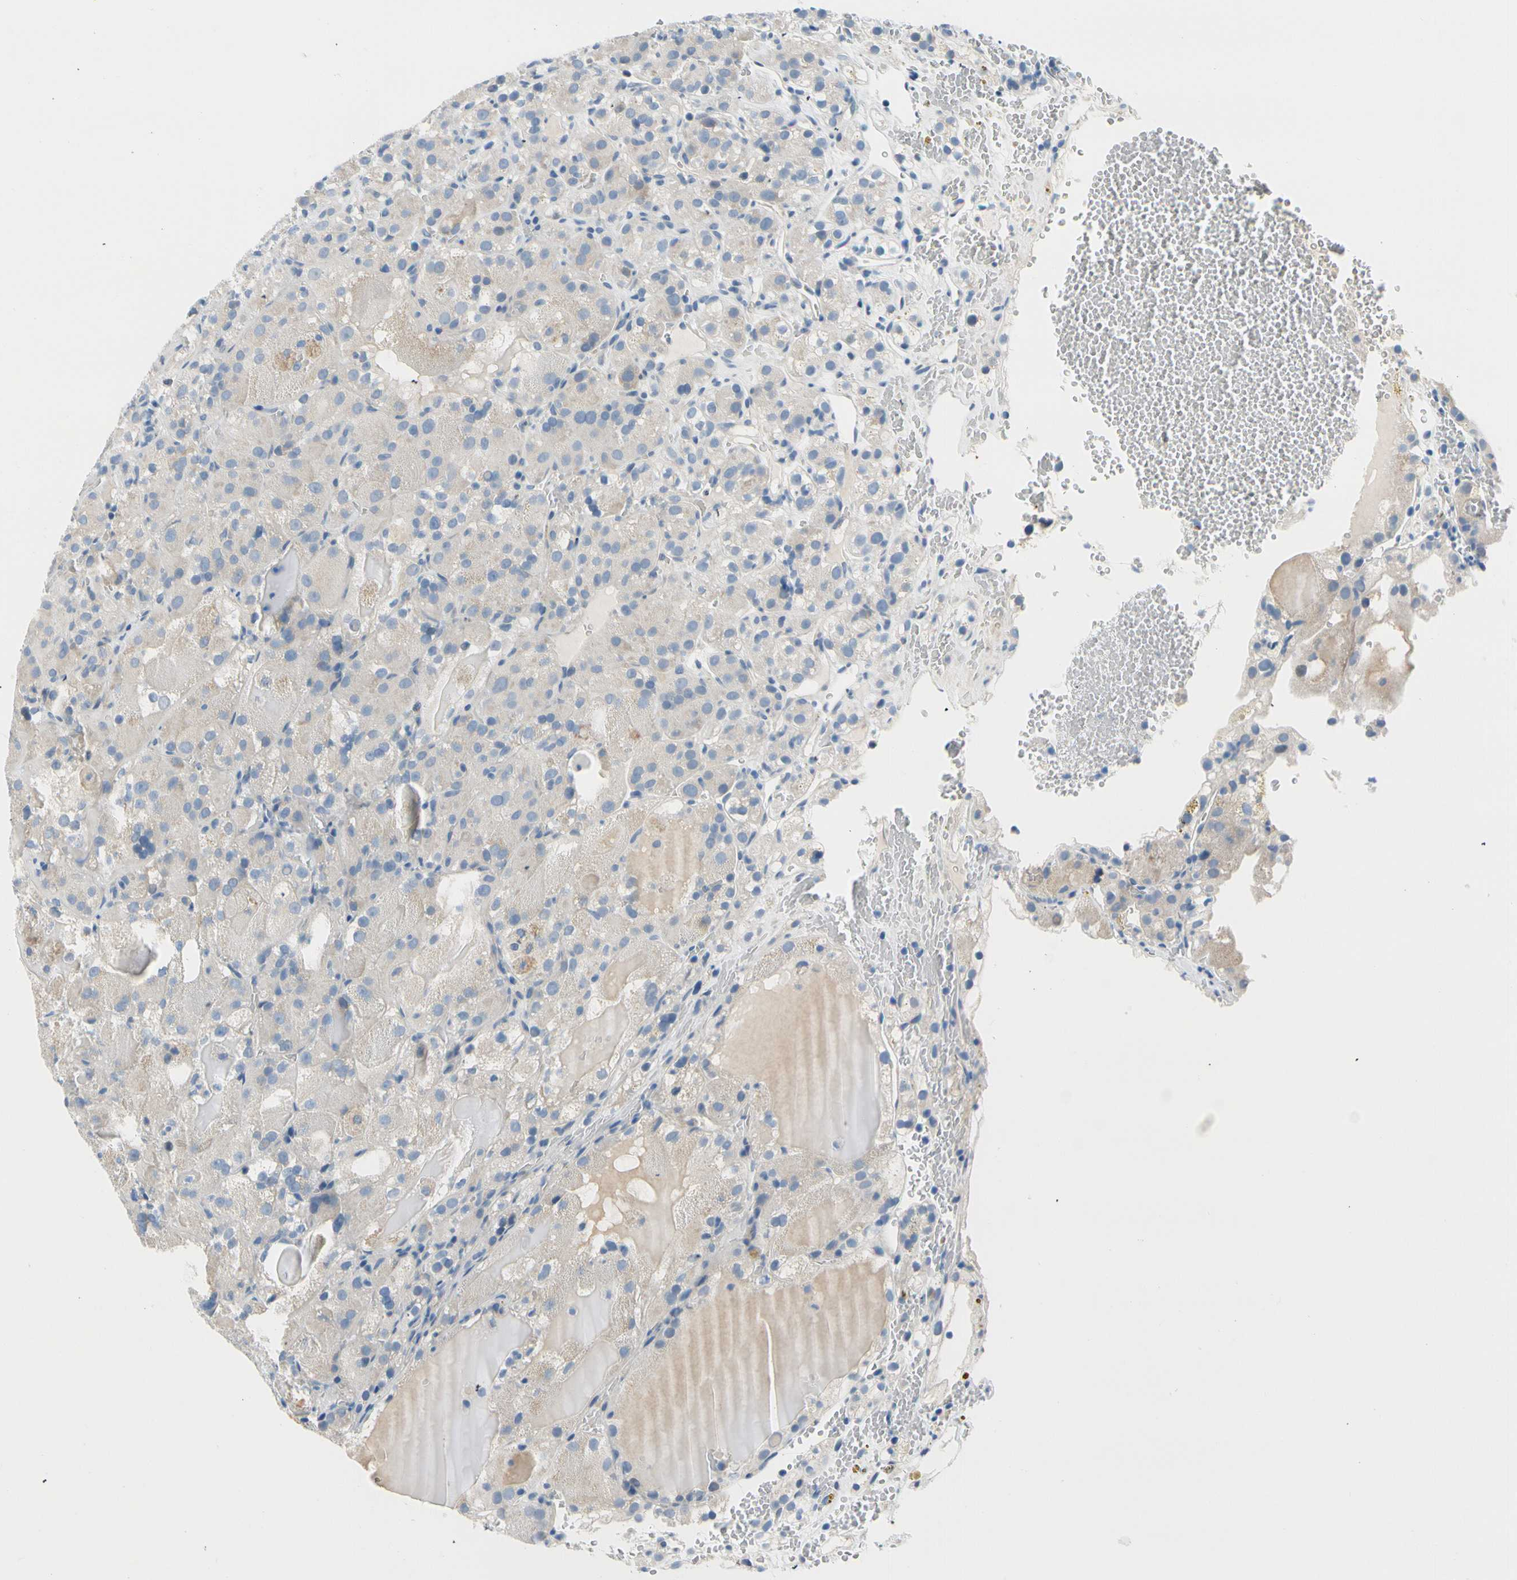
{"staining": {"intensity": "weak", "quantity": "<25%", "location": "cytoplasmic/membranous"}, "tissue": "renal cancer", "cell_type": "Tumor cells", "image_type": "cancer", "snomed": [{"axis": "morphology", "description": "Normal tissue, NOS"}, {"axis": "morphology", "description": "Adenocarcinoma, NOS"}, {"axis": "topography", "description": "Kidney"}], "caption": "Tumor cells show no significant staining in renal cancer.", "gene": "FCER2", "patient": {"sex": "male", "age": 61}}